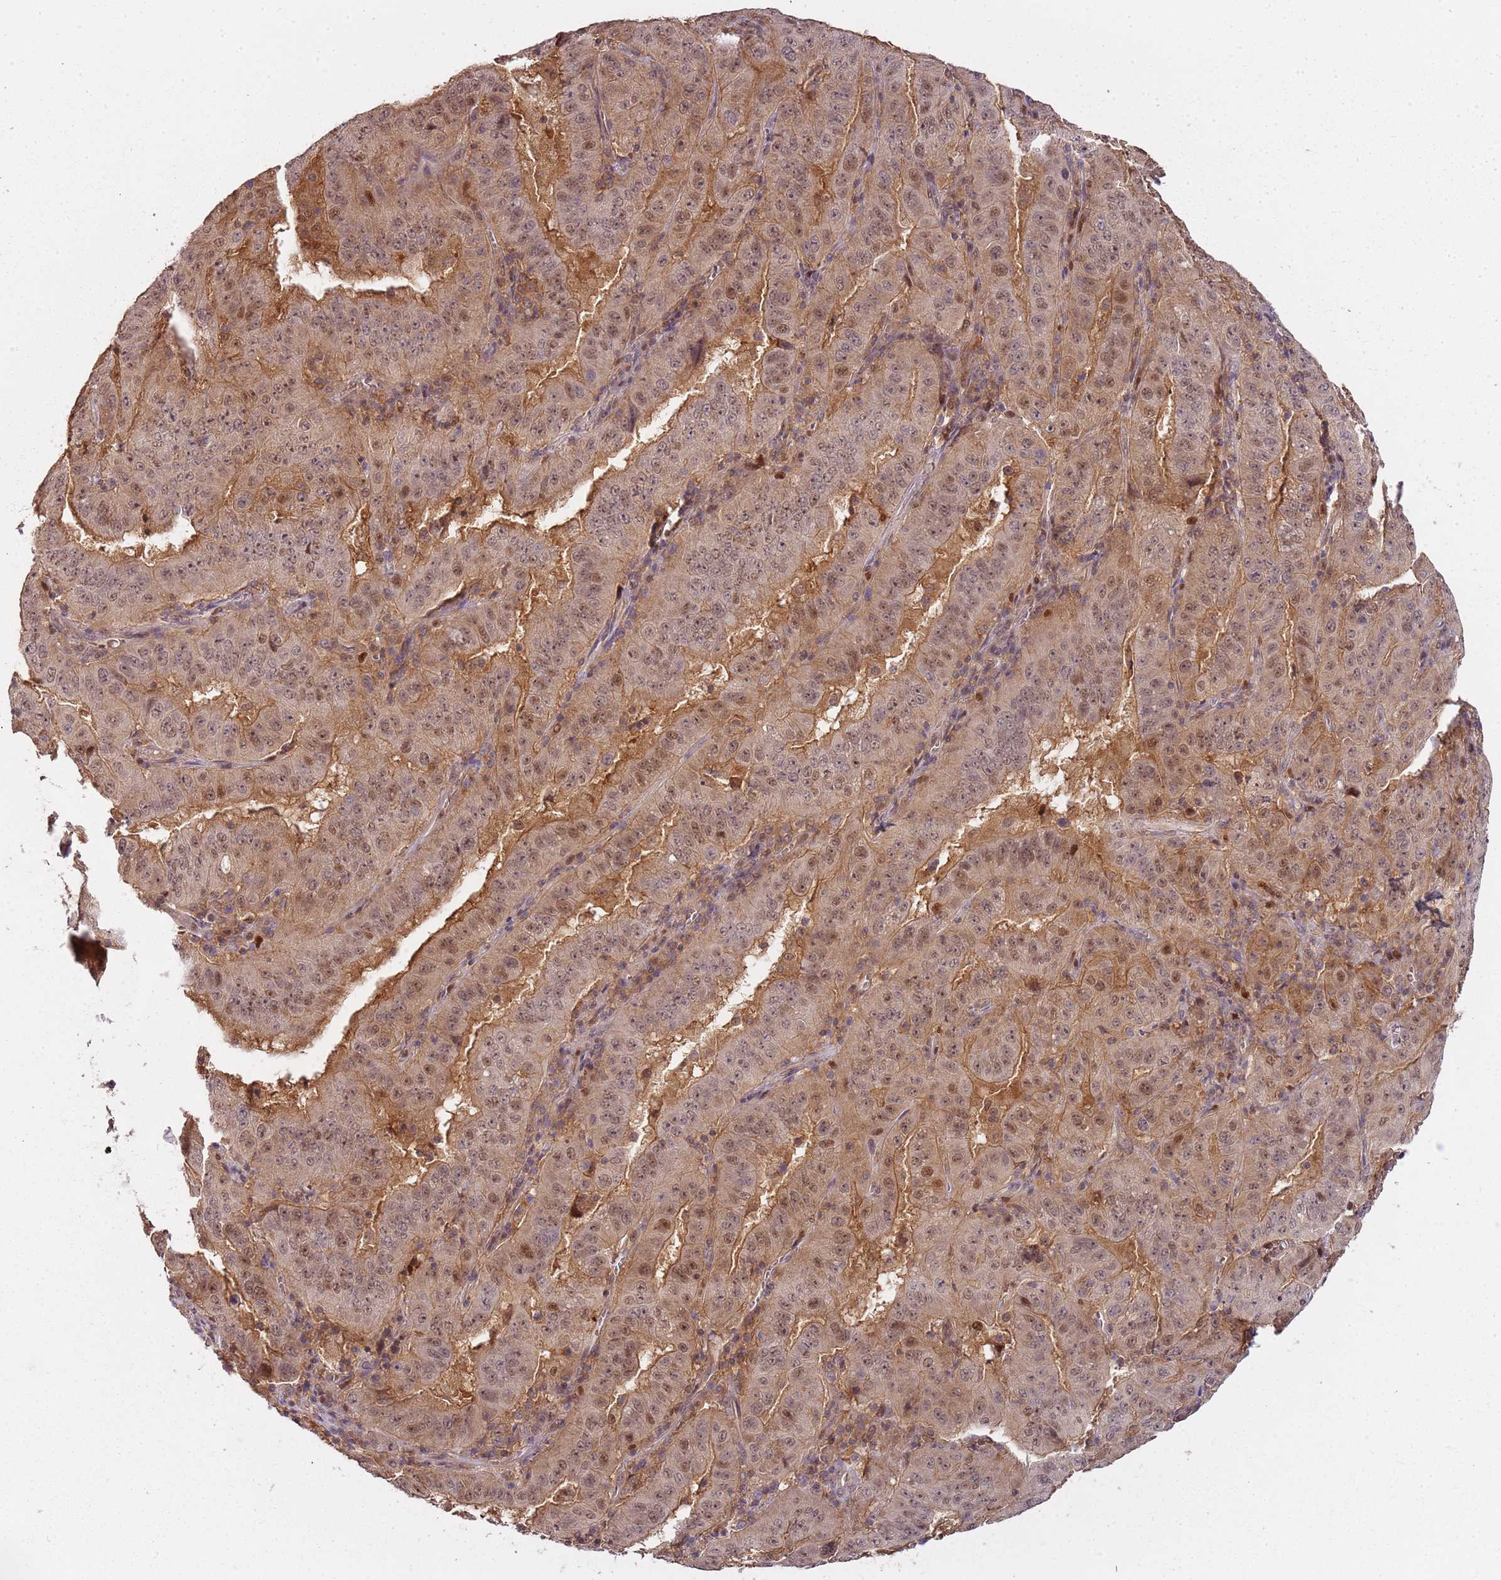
{"staining": {"intensity": "moderate", "quantity": ">75%", "location": "cytoplasmic/membranous,nuclear"}, "tissue": "pancreatic cancer", "cell_type": "Tumor cells", "image_type": "cancer", "snomed": [{"axis": "morphology", "description": "Adenocarcinoma, NOS"}, {"axis": "topography", "description": "Pancreas"}], "caption": "There is medium levels of moderate cytoplasmic/membranous and nuclear expression in tumor cells of pancreatic cancer (adenocarcinoma), as demonstrated by immunohistochemical staining (brown color).", "gene": "GSTO2", "patient": {"sex": "male", "age": 63}}